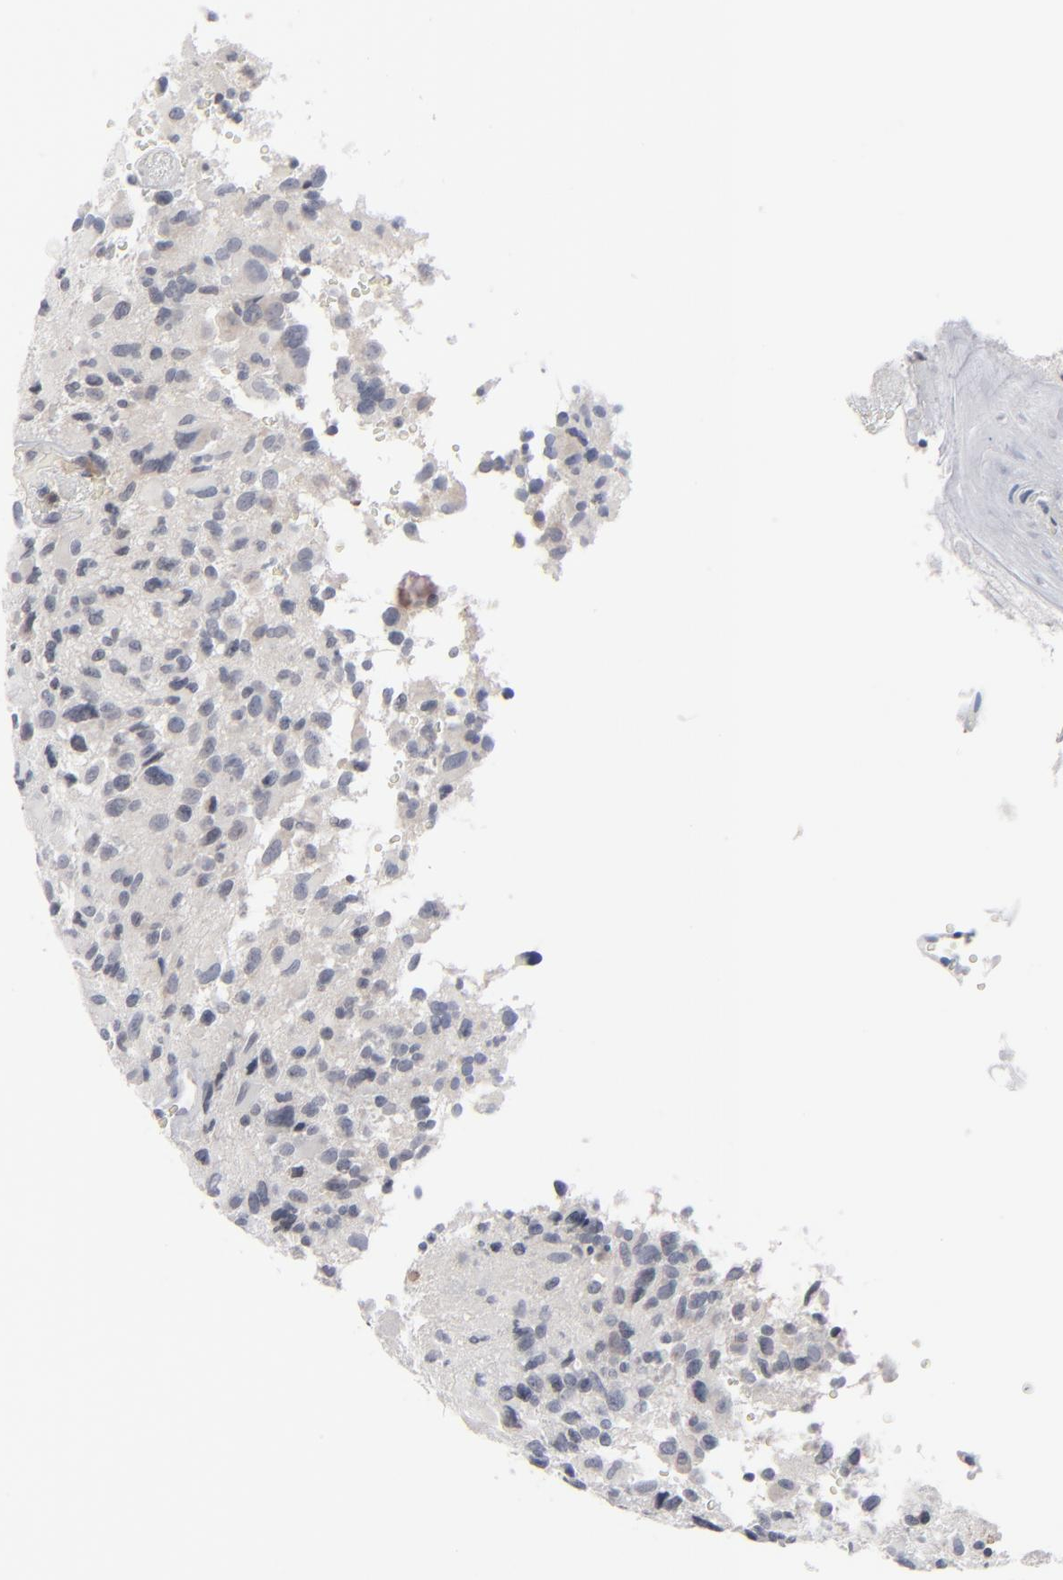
{"staining": {"intensity": "negative", "quantity": "none", "location": "none"}, "tissue": "glioma", "cell_type": "Tumor cells", "image_type": "cancer", "snomed": [{"axis": "morphology", "description": "Glioma, malignant, High grade"}, {"axis": "topography", "description": "Brain"}], "caption": "Immunohistochemistry micrograph of human glioma stained for a protein (brown), which displays no staining in tumor cells.", "gene": "POF1B", "patient": {"sex": "male", "age": 69}}